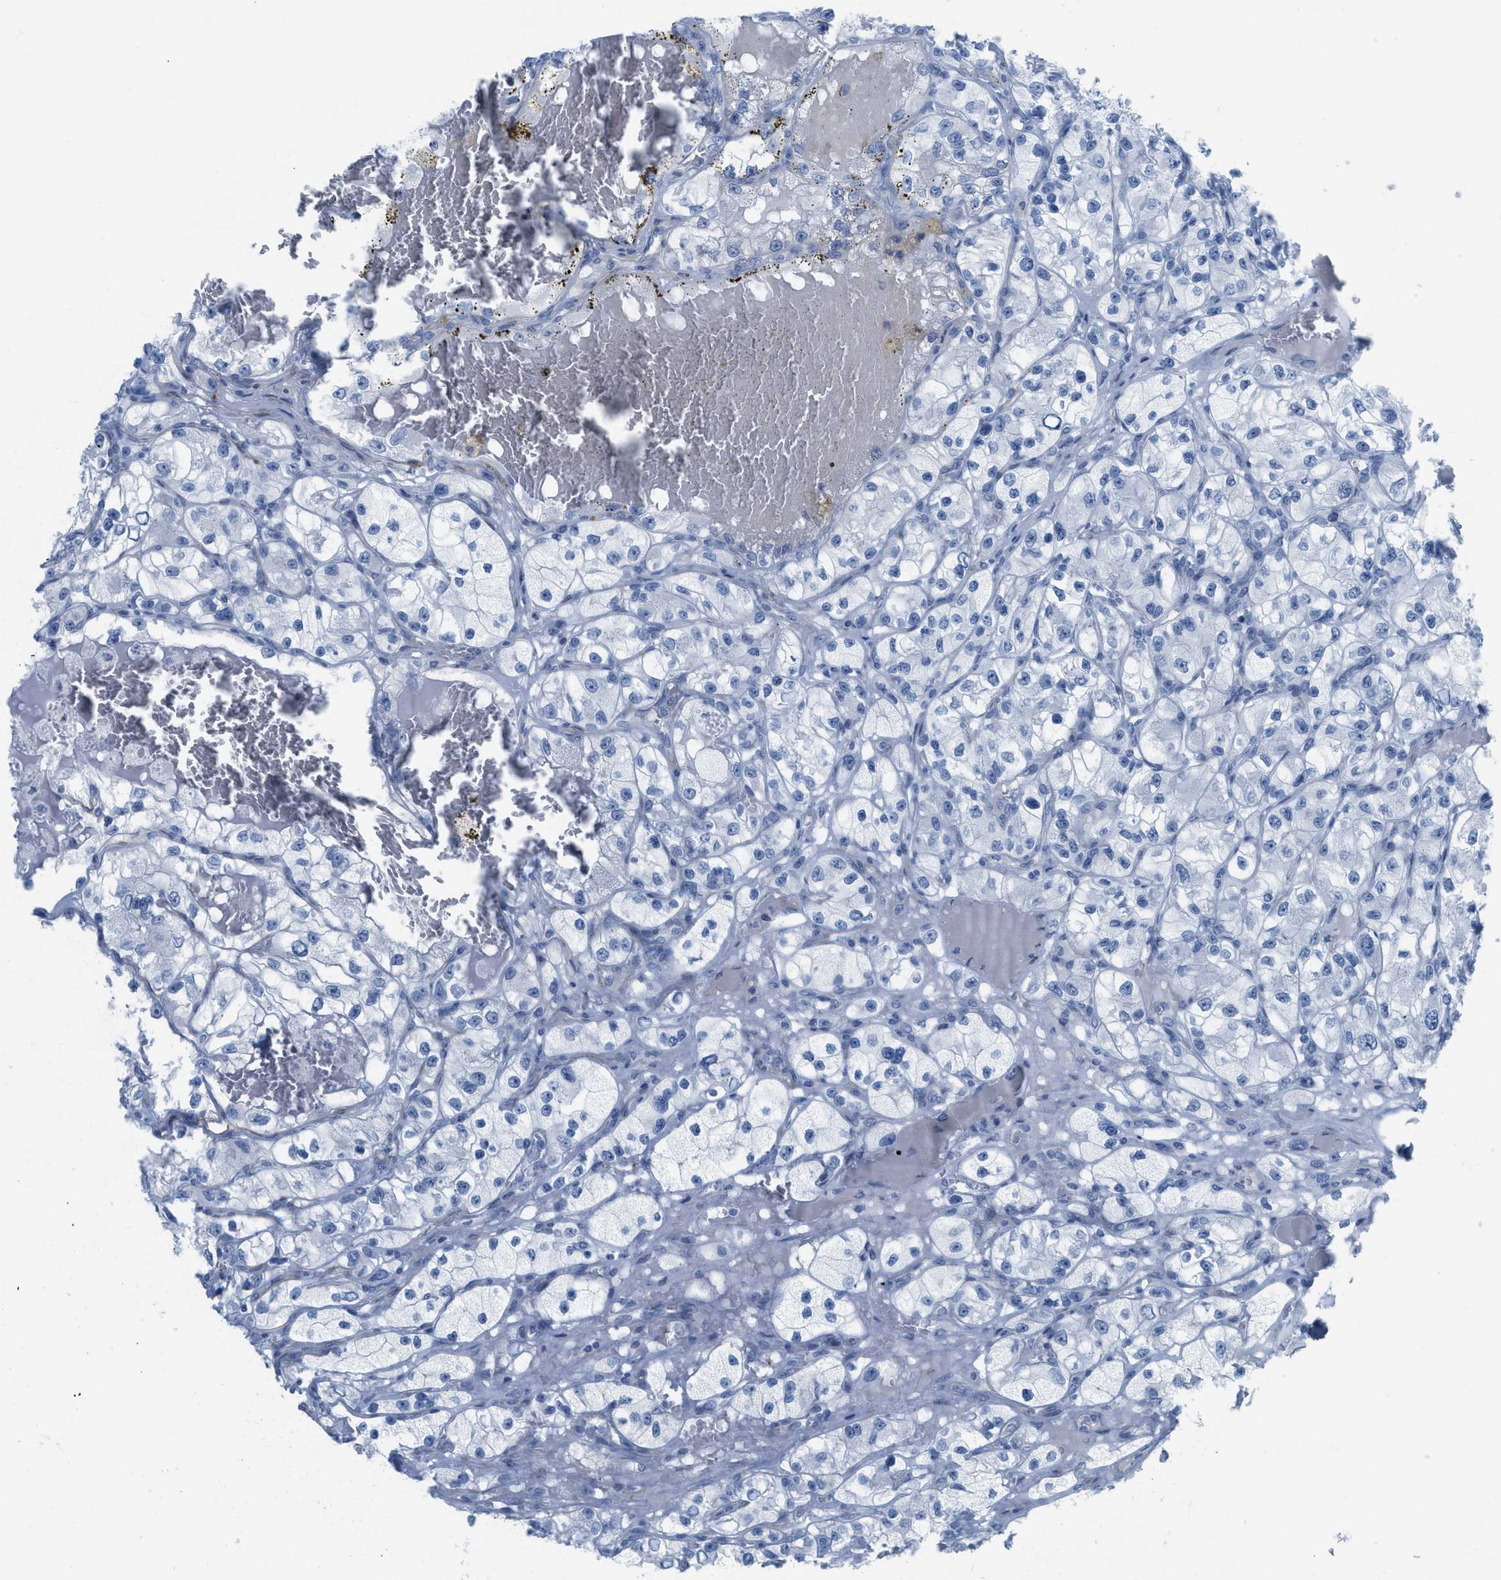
{"staining": {"intensity": "negative", "quantity": "none", "location": "none"}, "tissue": "renal cancer", "cell_type": "Tumor cells", "image_type": "cancer", "snomed": [{"axis": "morphology", "description": "Adenocarcinoma, NOS"}, {"axis": "topography", "description": "Kidney"}], "caption": "Immunohistochemical staining of human renal adenocarcinoma displays no significant staining in tumor cells. (DAB immunohistochemistry (IHC) visualized using brightfield microscopy, high magnification).", "gene": "SLC12A1", "patient": {"sex": "female", "age": 57}}